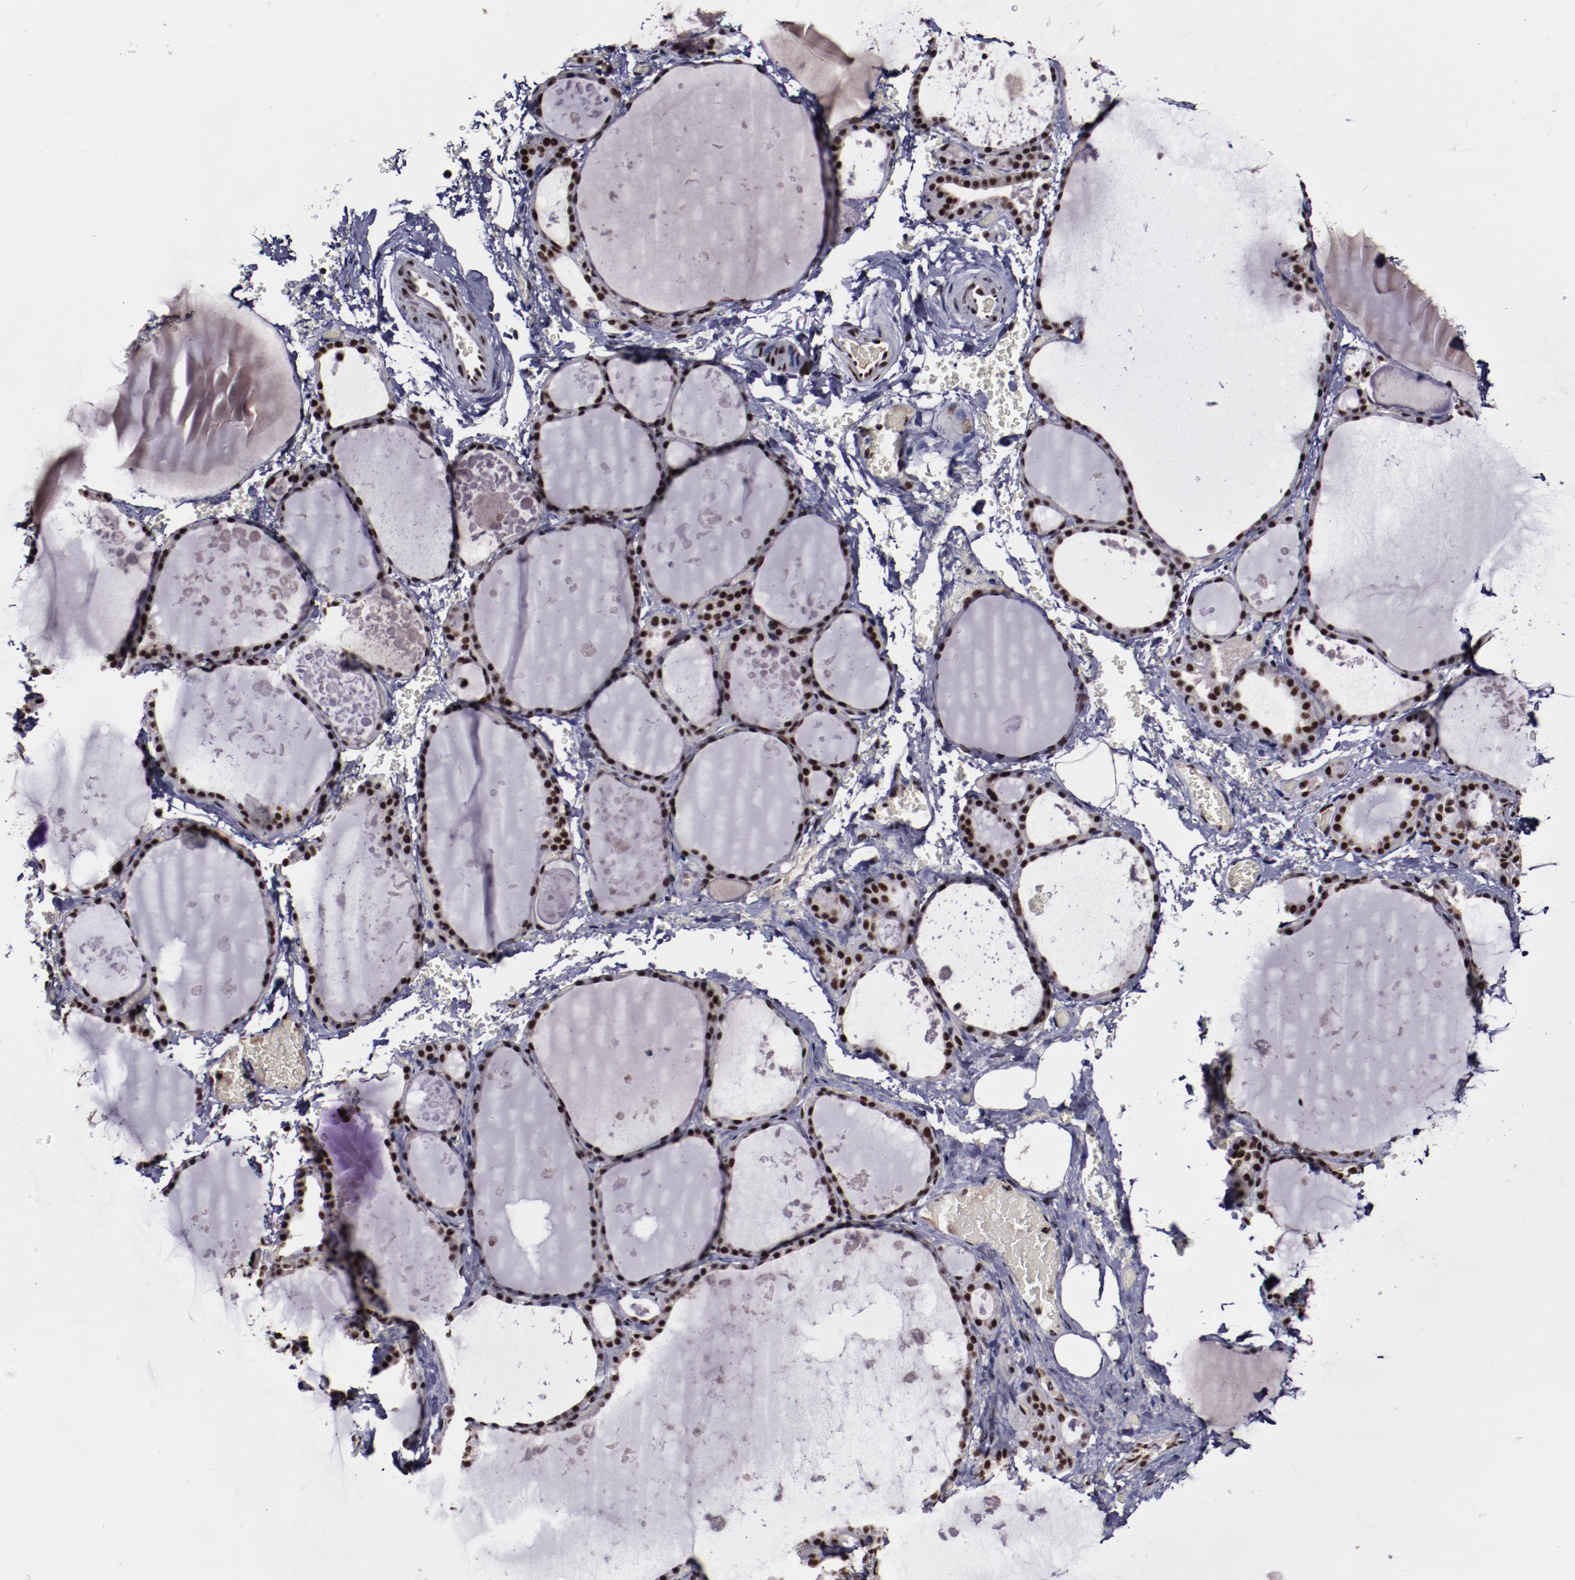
{"staining": {"intensity": "strong", "quantity": ">75%", "location": "nuclear"}, "tissue": "thyroid gland", "cell_type": "Glandular cells", "image_type": "normal", "snomed": [{"axis": "morphology", "description": "Normal tissue, NOS"}, {"axis": "topography", "description": "Thyroid gland"}], "caption": "Glandular cells demonstrate strong nuclear expression in approximately >75% of cells in unremarkable thyroid gland.", "gene": "ERH", "patient": {"sex": "male", "age": 61}}